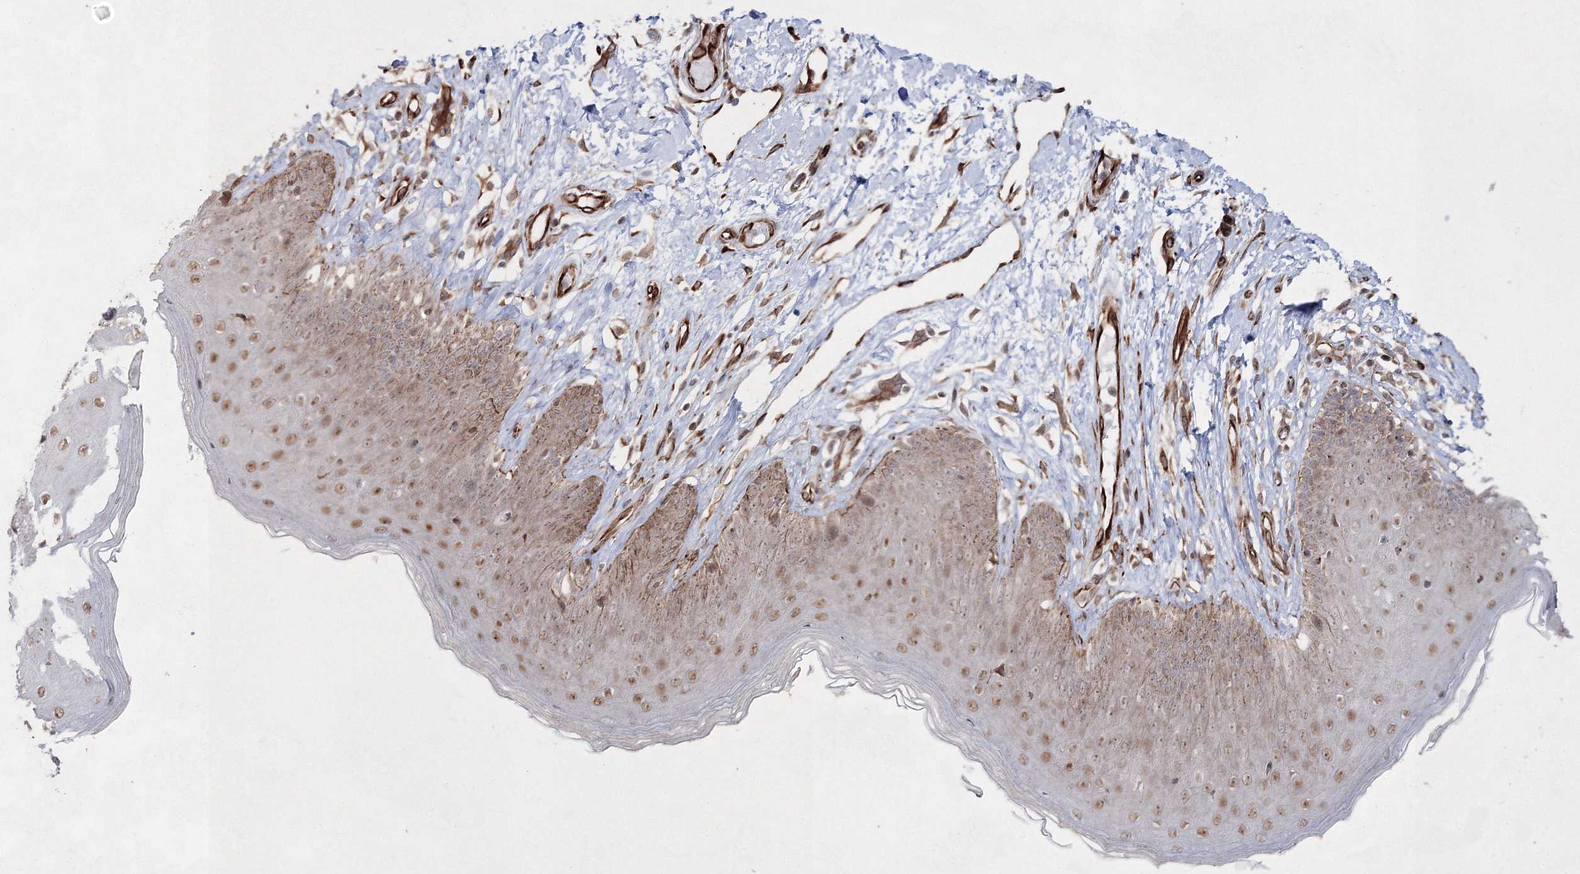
{"staining": {"intensity": "moderate", "quantity": ">75%", "location": "cytoplasmic/membranous,nuclear"}, "tissue": "skin", "cell_type": "Epidermal cells", "image_type": "normal", "snomed": [{"axis": "morphology", "description": "Normal tissue, NOS"}, {"axis": "morphology", "description": "Squamous cell carcinoma, NOS"}, {"axis": "topography", "description": "Vulva"}], "caption": "This photomicrograph reveals immunohistochemistry (IHC) staining of normal skin, with medium moderate cytoplasmic/membranous,nuclear staining in approximately >75% of epidermal cells.", "gene": "SNIP1", "patient": {"sex": "female", "age": 85}}